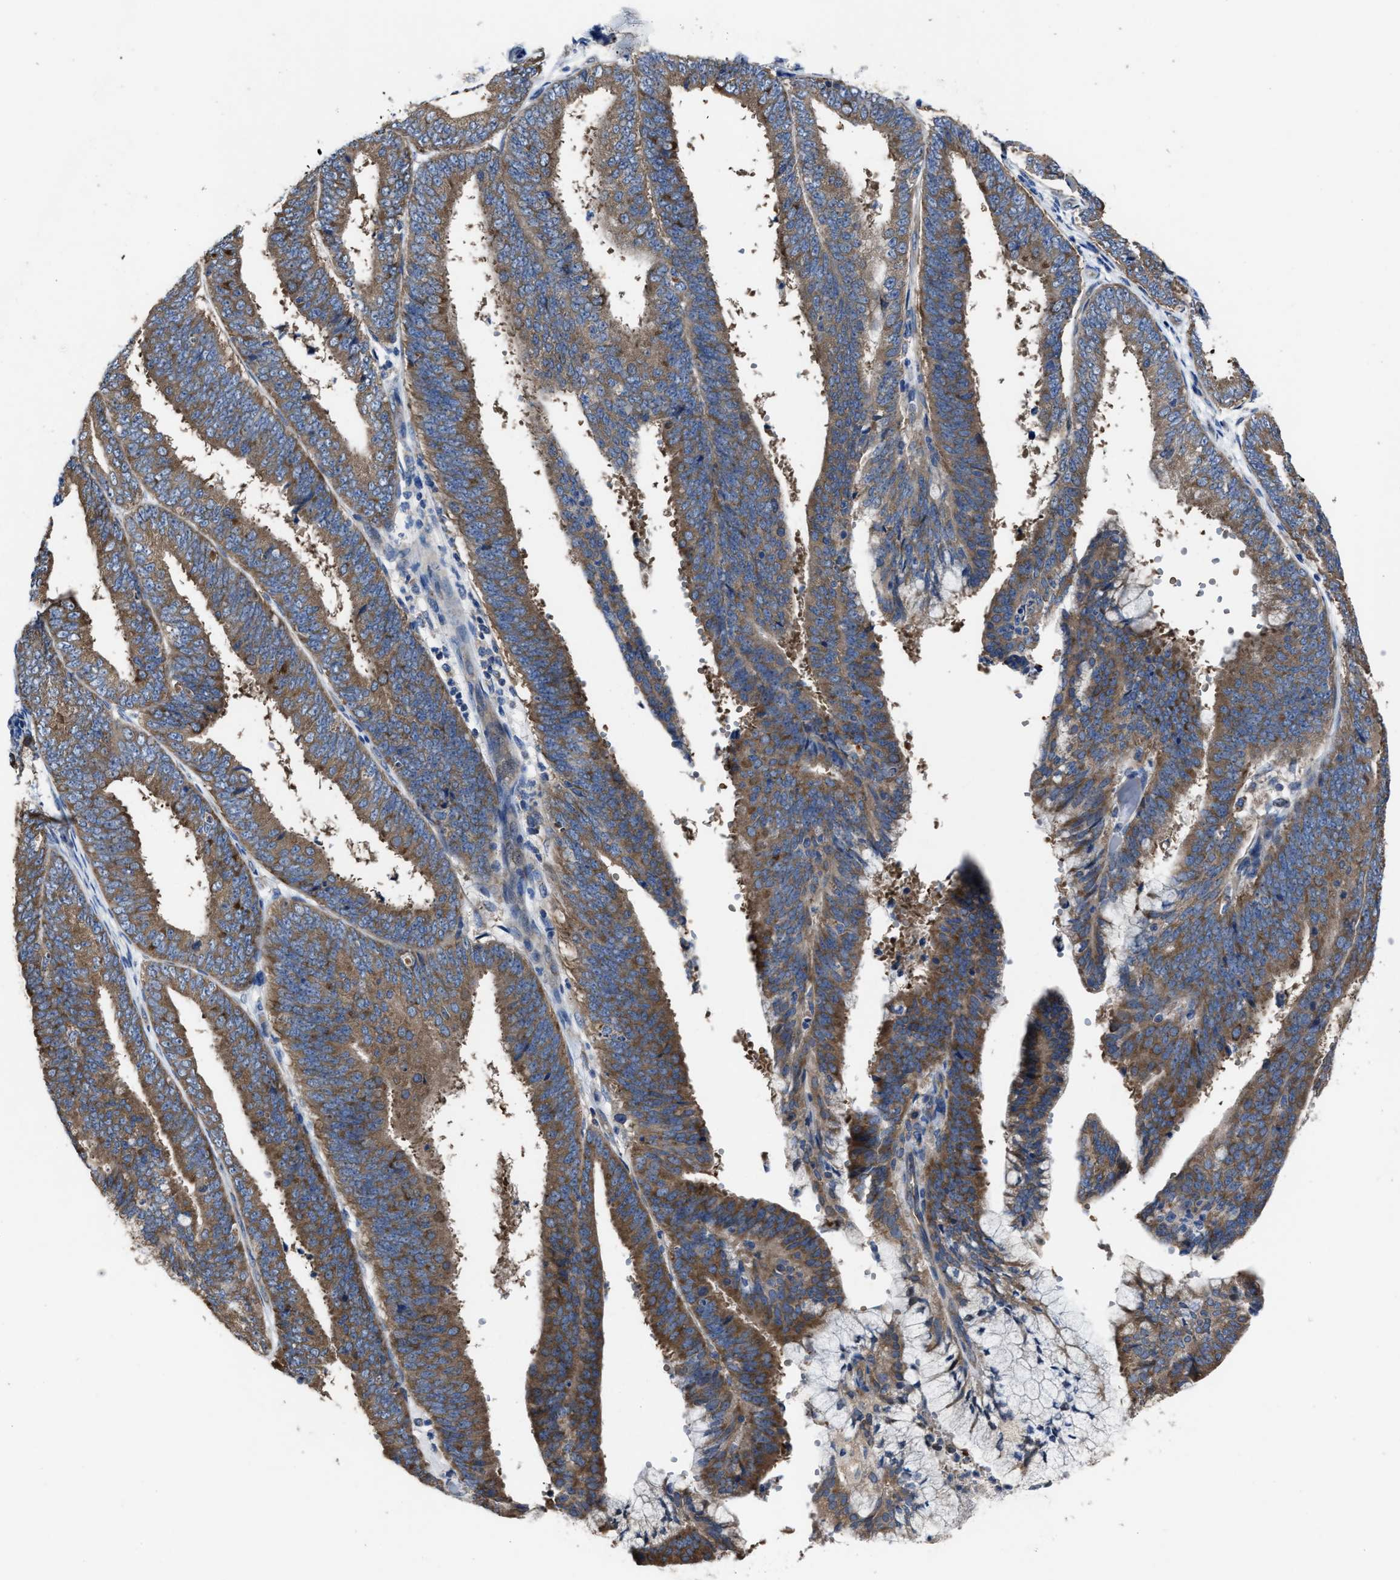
{"staining": {"intensity": "moderate", "quantity": ">75%", "location": "cytoplasmic/membranous"}, "tissue": "endometrial cancer", "cell_type": "Tumor cells", "image_type": "cancer", "snomed": [{"axis": "morphology", "description": "Adenocarcinoma, NOS"}, {"axis": "topography", "description": "Endometrium"}], "caption": "Endometrial cancer stained with a protein marker shows moderate staining in tumor cells.", "gene": "UPF1", "patient": {"sex": "female", "age": 63}}